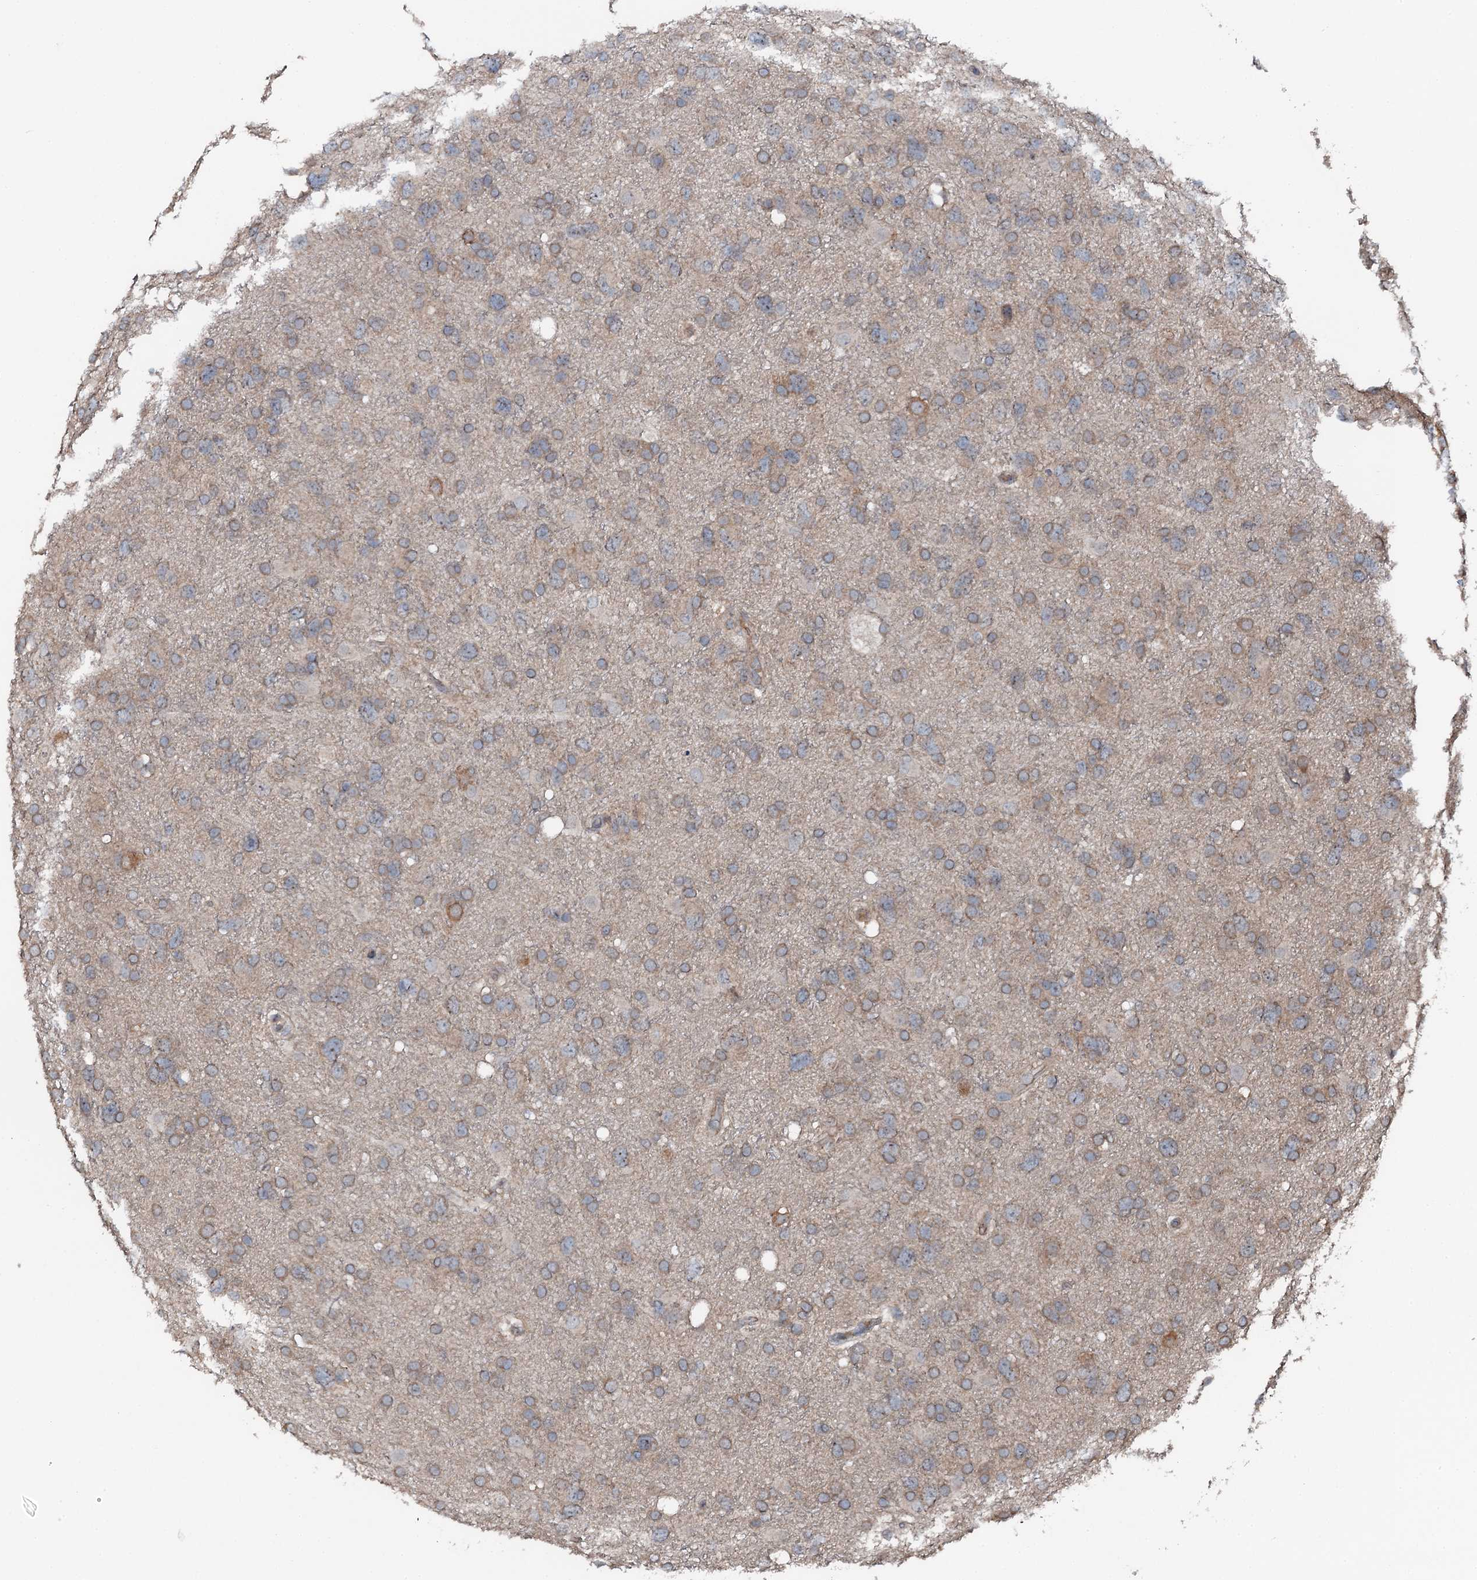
{"staining": {"intensity": "weak", "quantity": "25%-75%", "location": "cytoplasmic/membranous"}, "tissue": "glioma", "cell_type": "Tumor cells", "image_type": "cancer", "snomed": [{"axis": "morphology", "description": "Glioma, malignant, High grade"}, {"axis": "topography", "description": "Brain"}], "caption": "High-magnification brightfield microscopy of malignant high-grade glioma stained with DAB (brown) and counterstained with hematoxylin (blue). tumor cells exhibit weak cytoplasmic/membranous staining is seen in about25%-75% of cells.", "gene": "FLYWCH1", "patient": {"sex": "male", "age": 61}}